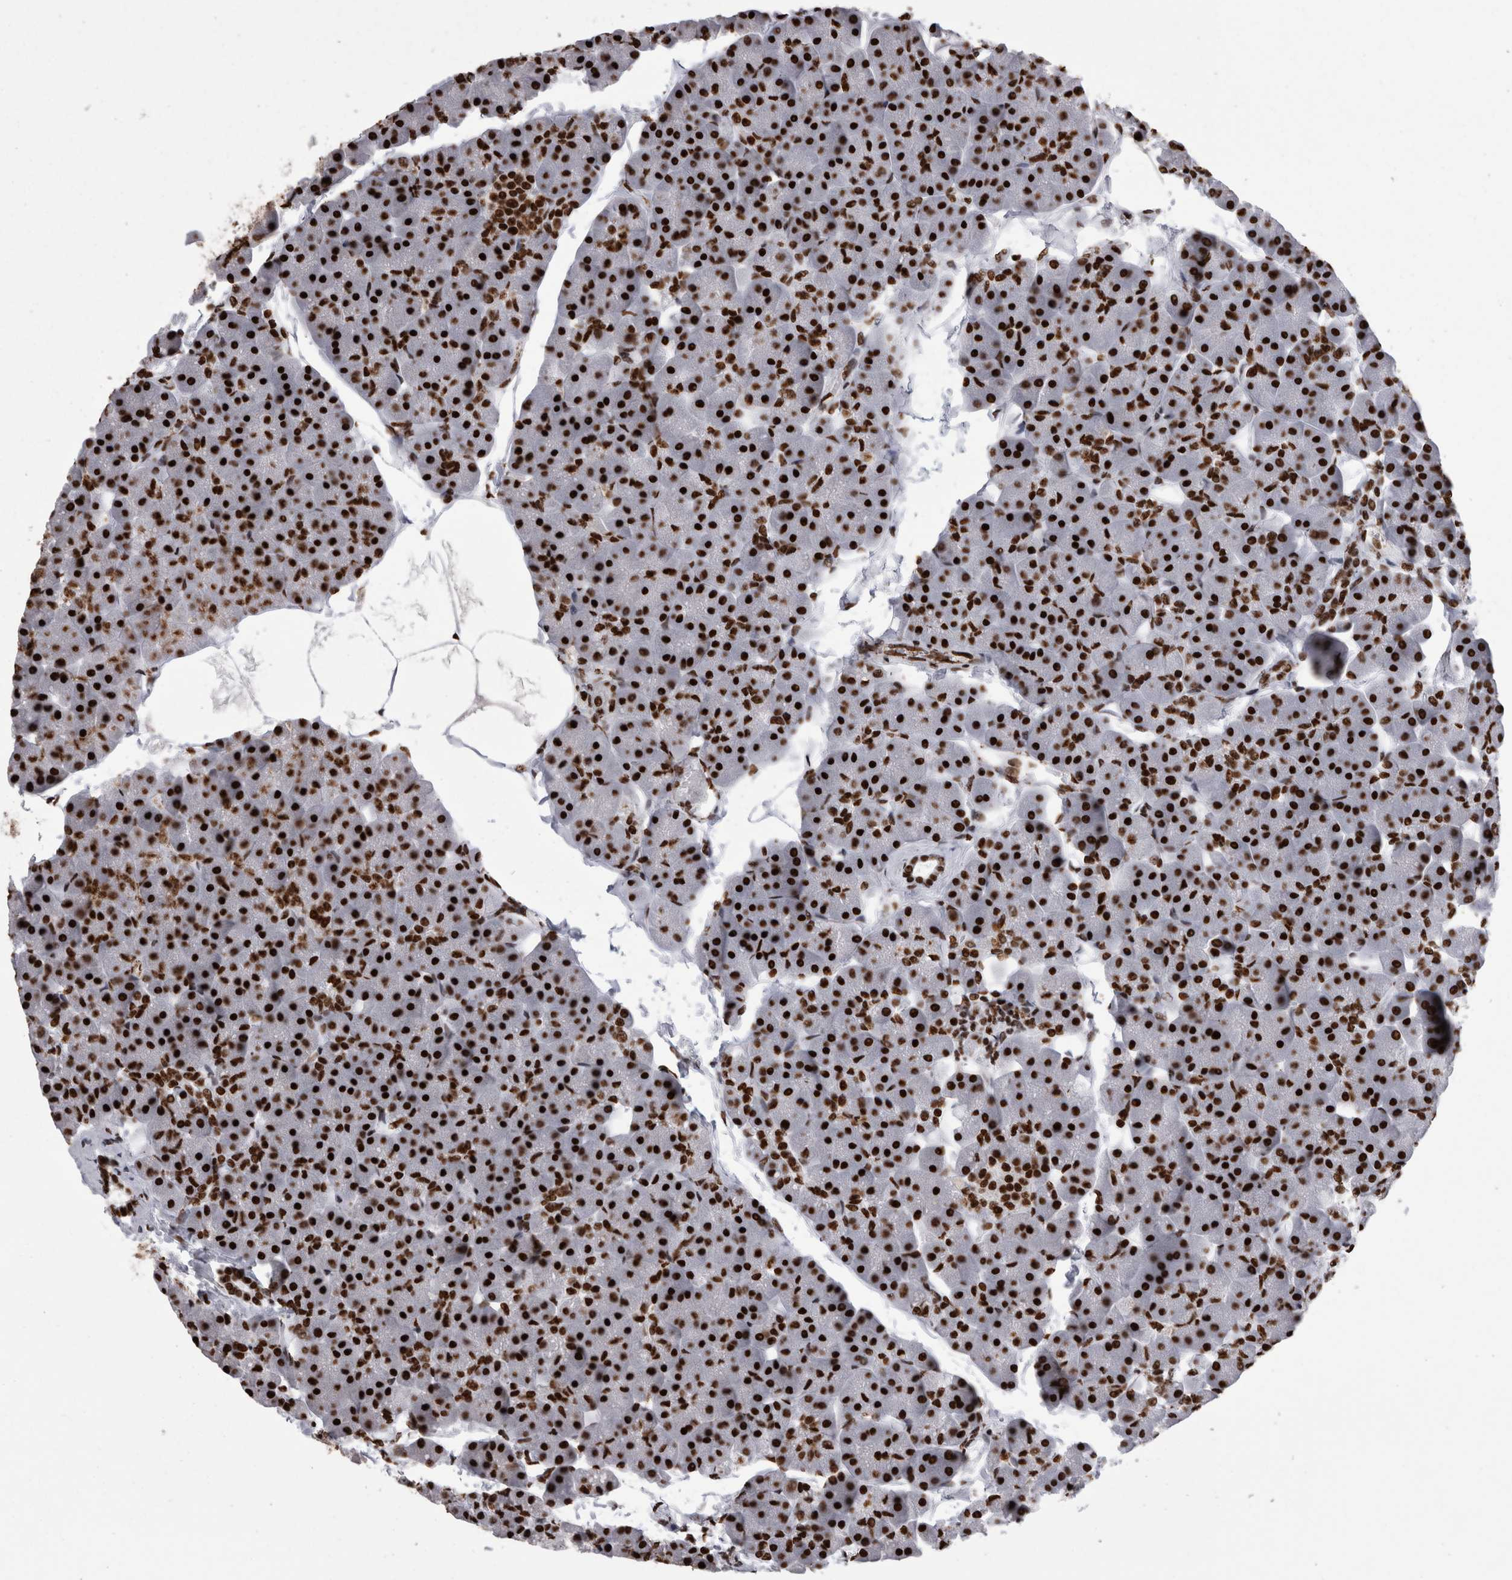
{"staining": {"intensity": "strong", "quantity": ">75%", "location": "nuclear"}, "tissue": "pancreas", "cell_type": "Exocrine glandular cells", "image_type": "normal", "snomed": [{"axis": "morphology", "description": "Normal tissue, NOS"}, {"axis": "topography", "description": "Pancreas"}], "caption": "Brown immunohistochemical staining in unremarkable pancreas displays strong nuclear positivity in about >75% of exocrine glandular cells. Nuclei are stained in blue.", "gene": "HNRNPM", "patient": {"sex": "male", "age": 35}}